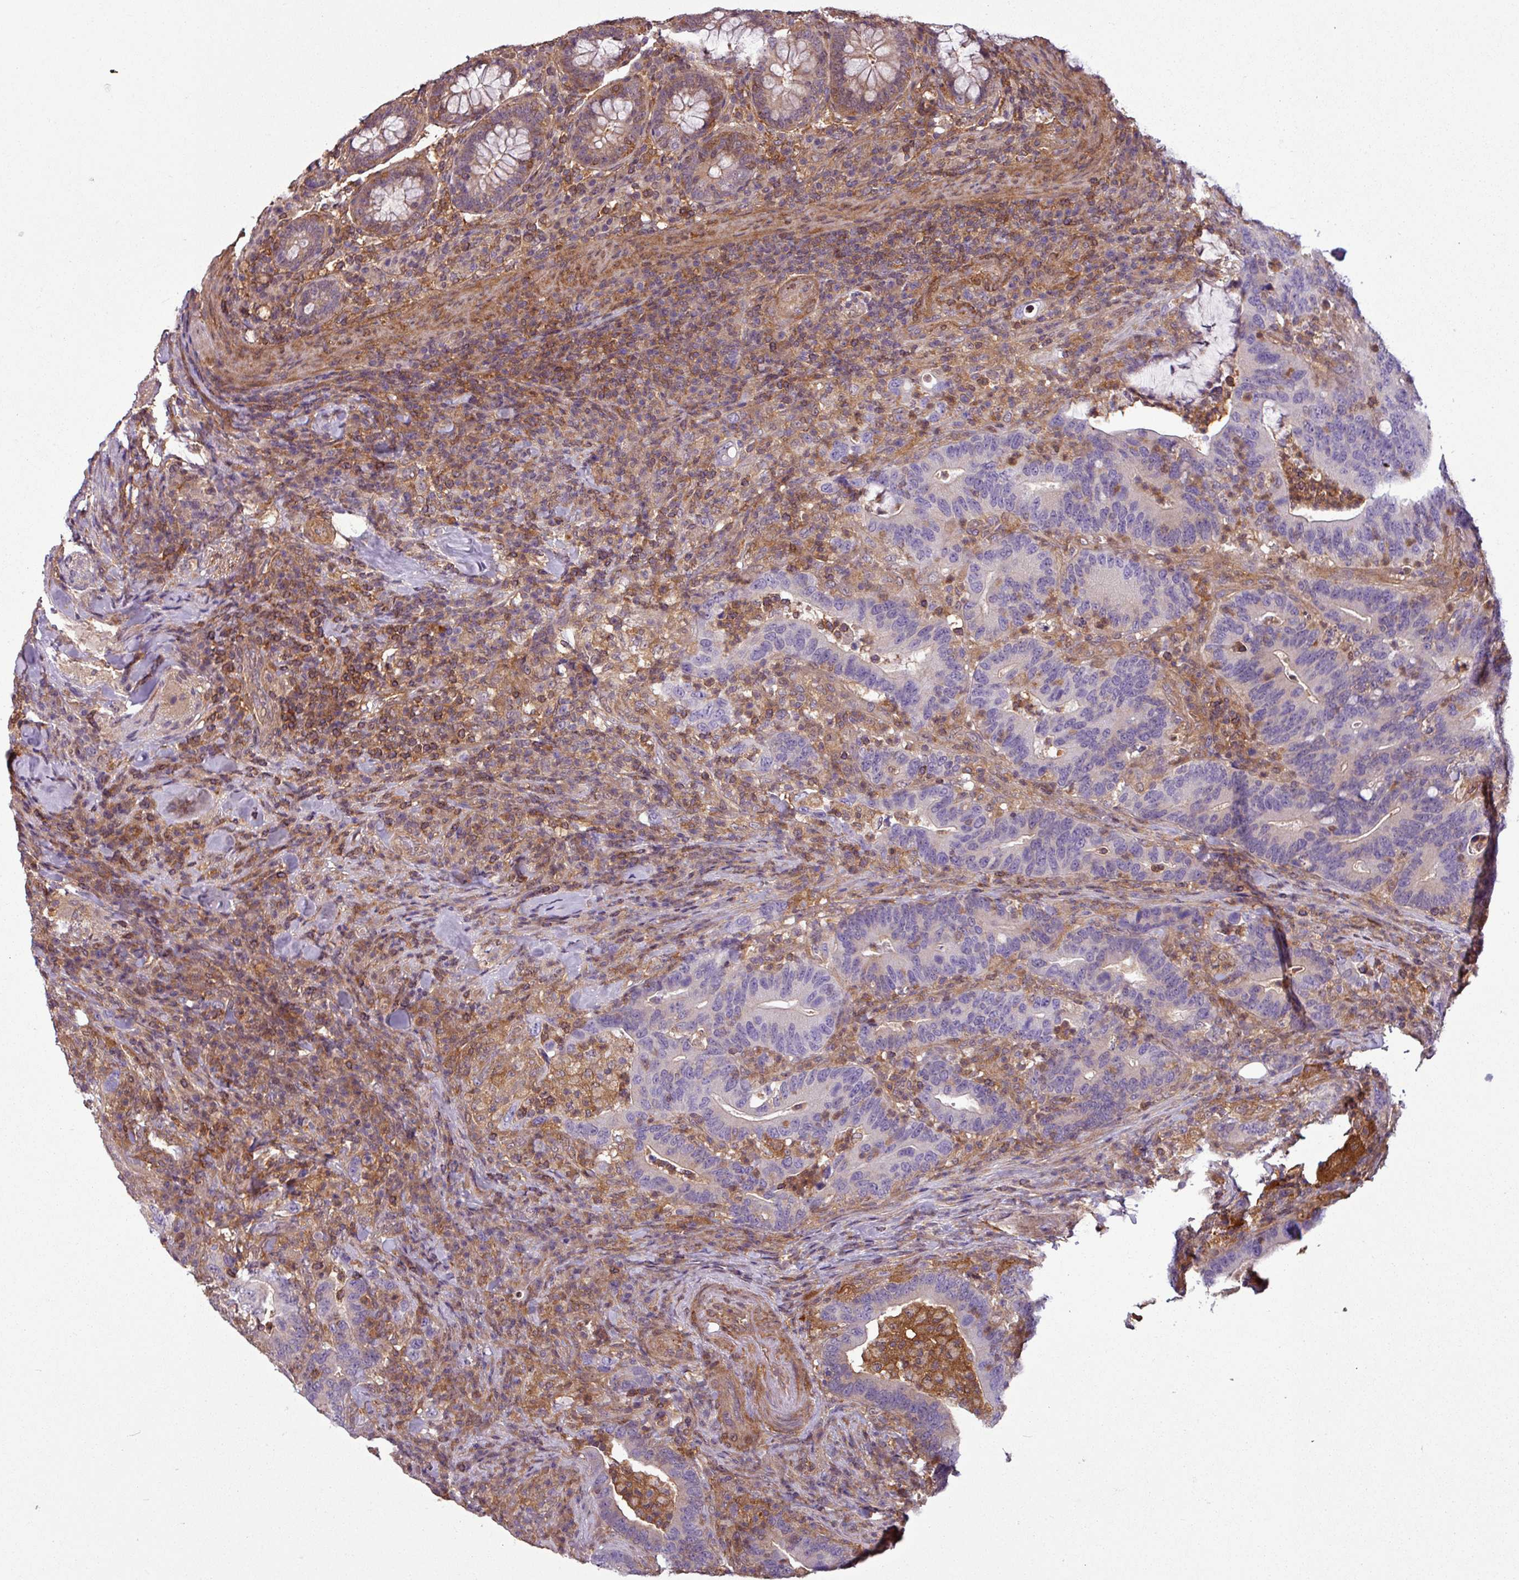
{"staining": {"intensity": "negative", "quantity": "none", "location": "none"}, "tissue": "colorectal cancer", "cell_type": "Tumor cells", "image_type": "cancer", "snomed": [{"axis": "morphology", "description": "Adenocarcinoma, NOS"}, {"axis": "topography", "description": "Colon"}], "caption": "There is no significant expression in tumor cells of adenocarcinoma (colorectal). The staining was performed using DAB to visualize the protein expression in brown, while the nuclei were stained in blue with hematoxylin (Magnification: 20x).", "gene": "SH3BGRL", "patient": {"sex": "female", "age": 66}}